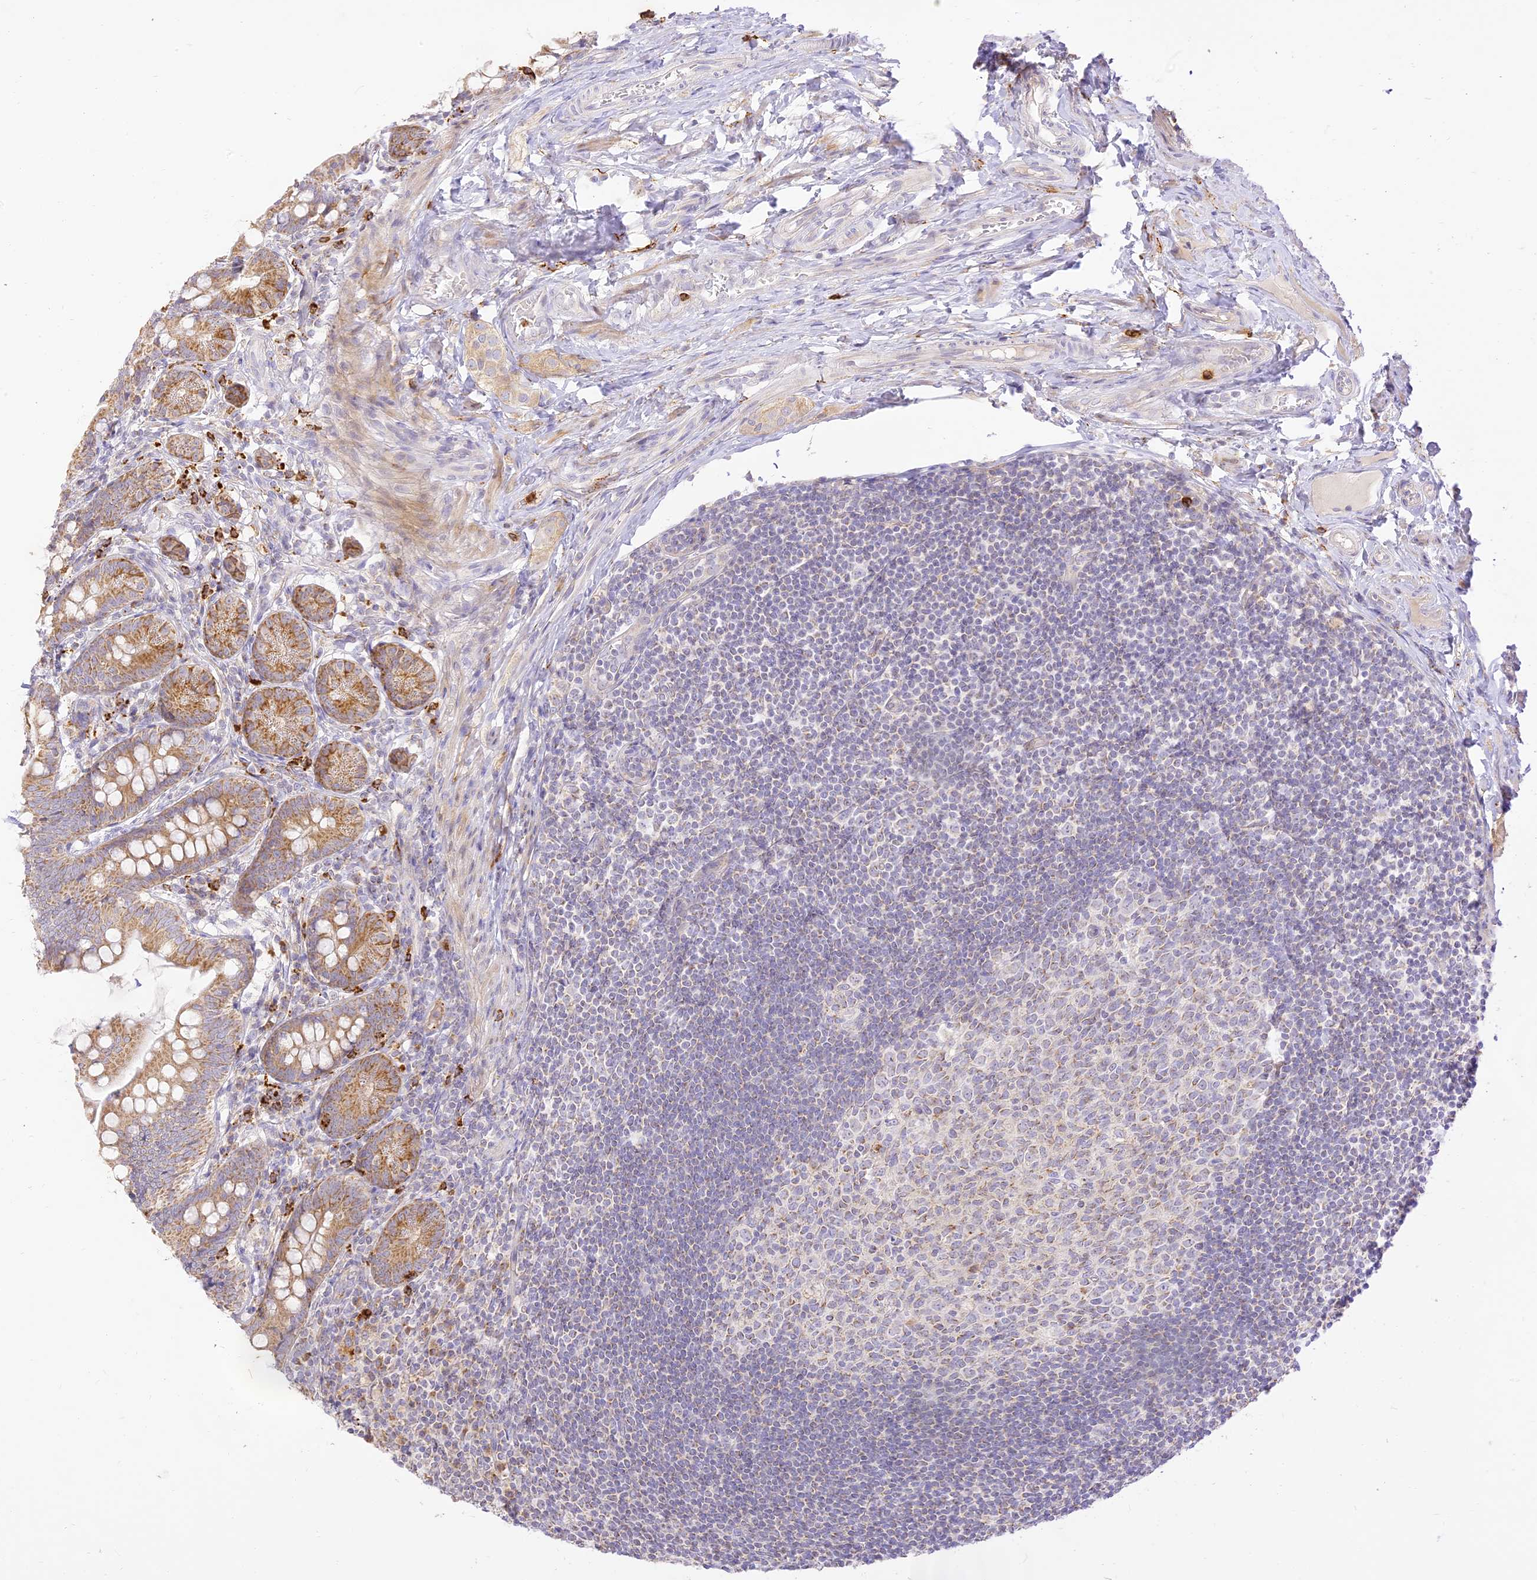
{"staining": {"intensity": "moderate", "quantity": ">75%", "location": "cytoplasmic/membranous"}, "tissue": "small intestine", "cell_type": "Glandular cells", "image_type": "normal", "snomed": [{"axis": "morphology", "description": "Normal tissue, NOS"}, {"axis": "topography", "description": "Small intestine"}], "caption": "Moderate cytoplasmic/membranous positivity is present in about >75% of glandular cells in benign small intestine. (DAB (3,3'-diaminobenzidine) = brown stain, brightfield microscopy at high magnification).", "gene": "LRRC15", "patient": {"sex": "male", "age": 7}}